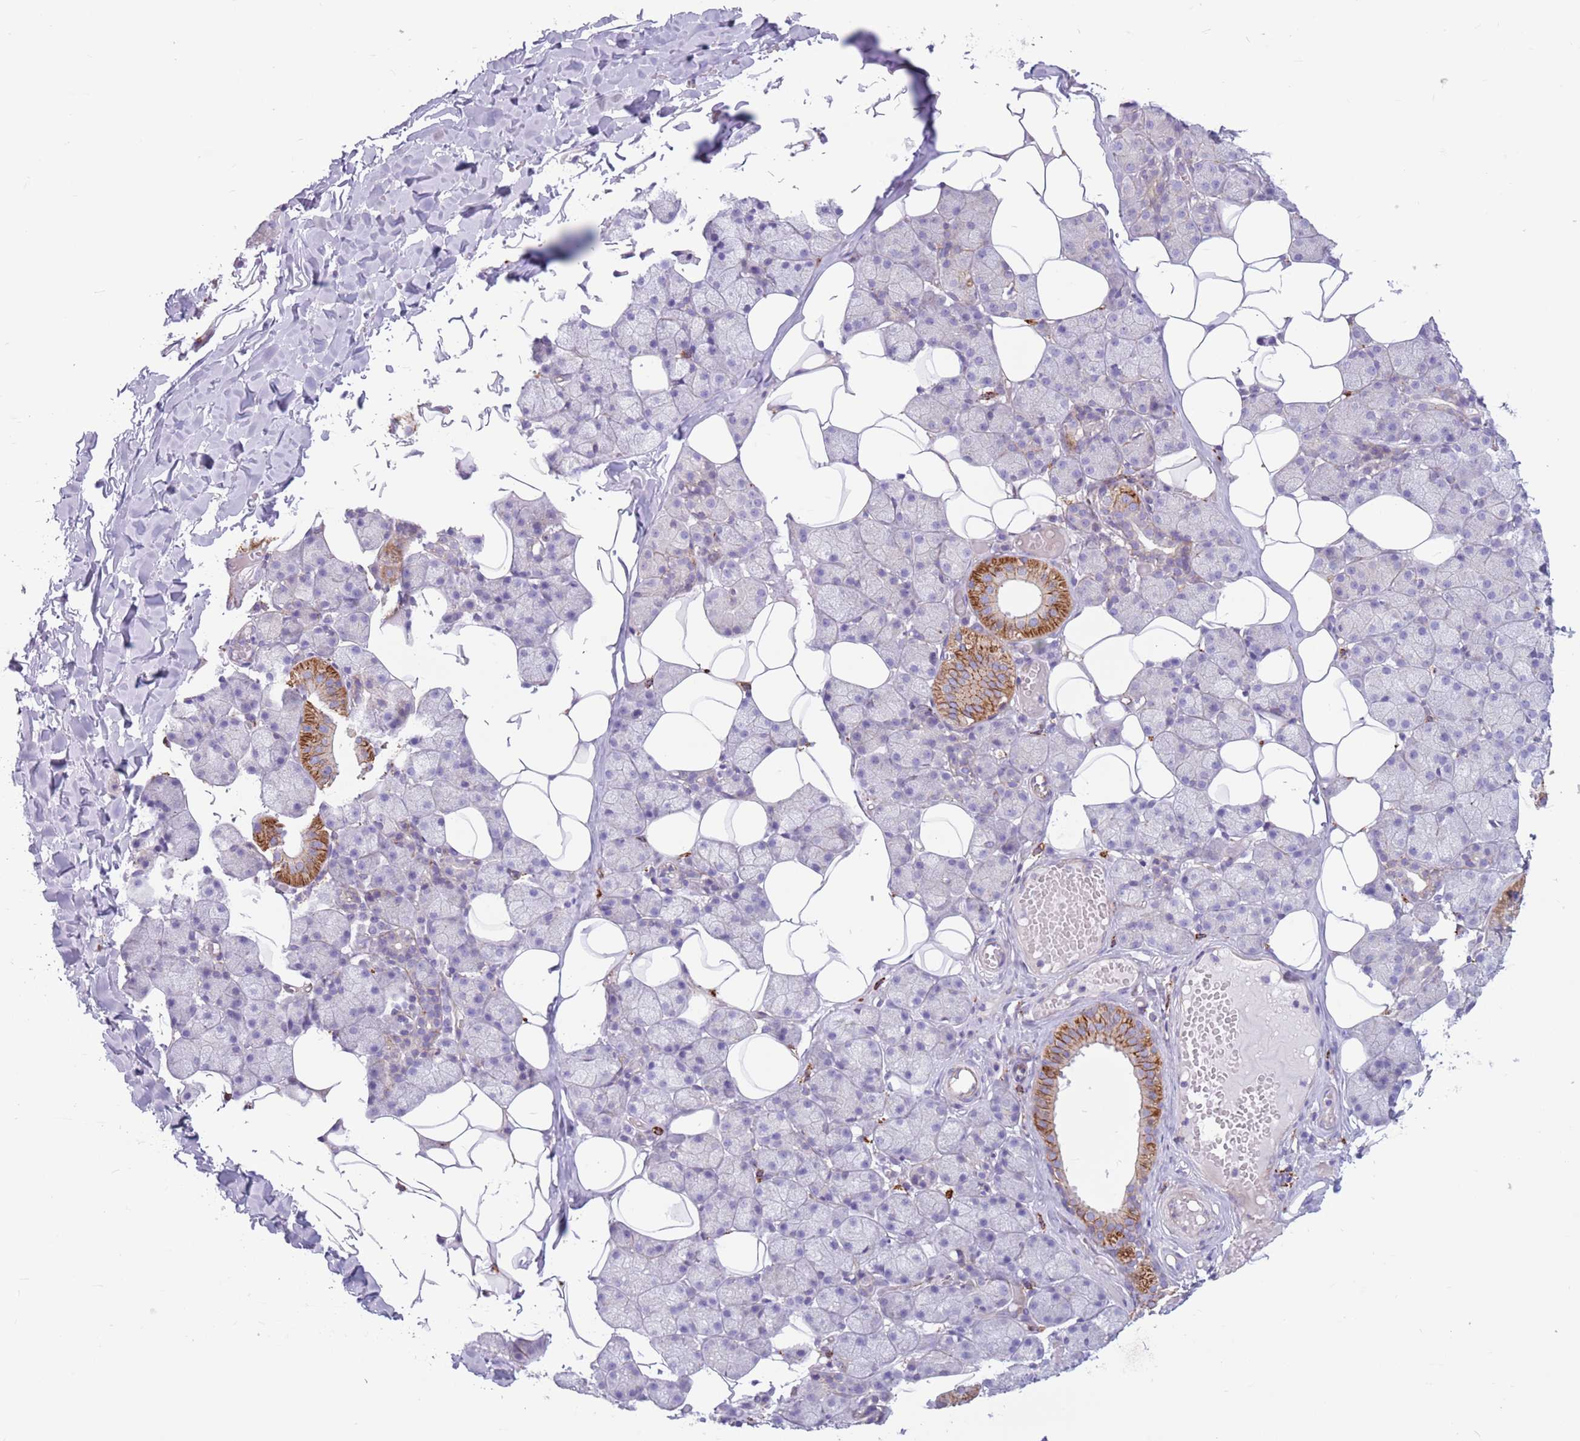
{"staining": {"intensity": "moderate", "quantity": "<25%", "location": "cytoplasmic/membranous"}, "tissue": "salivary gland", "cell_type": "Glandular cells", "image_type": "normal", "snomed": [{"axis": "morphology", "description": "Normal tissue, NOS"}, {"axis": "topography", "description": "Salivary gland"}], "caption": "IHC of unremarkable salivary gland reveals low levels of moderate cytoplasmic/membranous staining in approximately <25% of glandular cells.", "gene": "SNX6", "patient": {"sex": "female", "age": 33}}